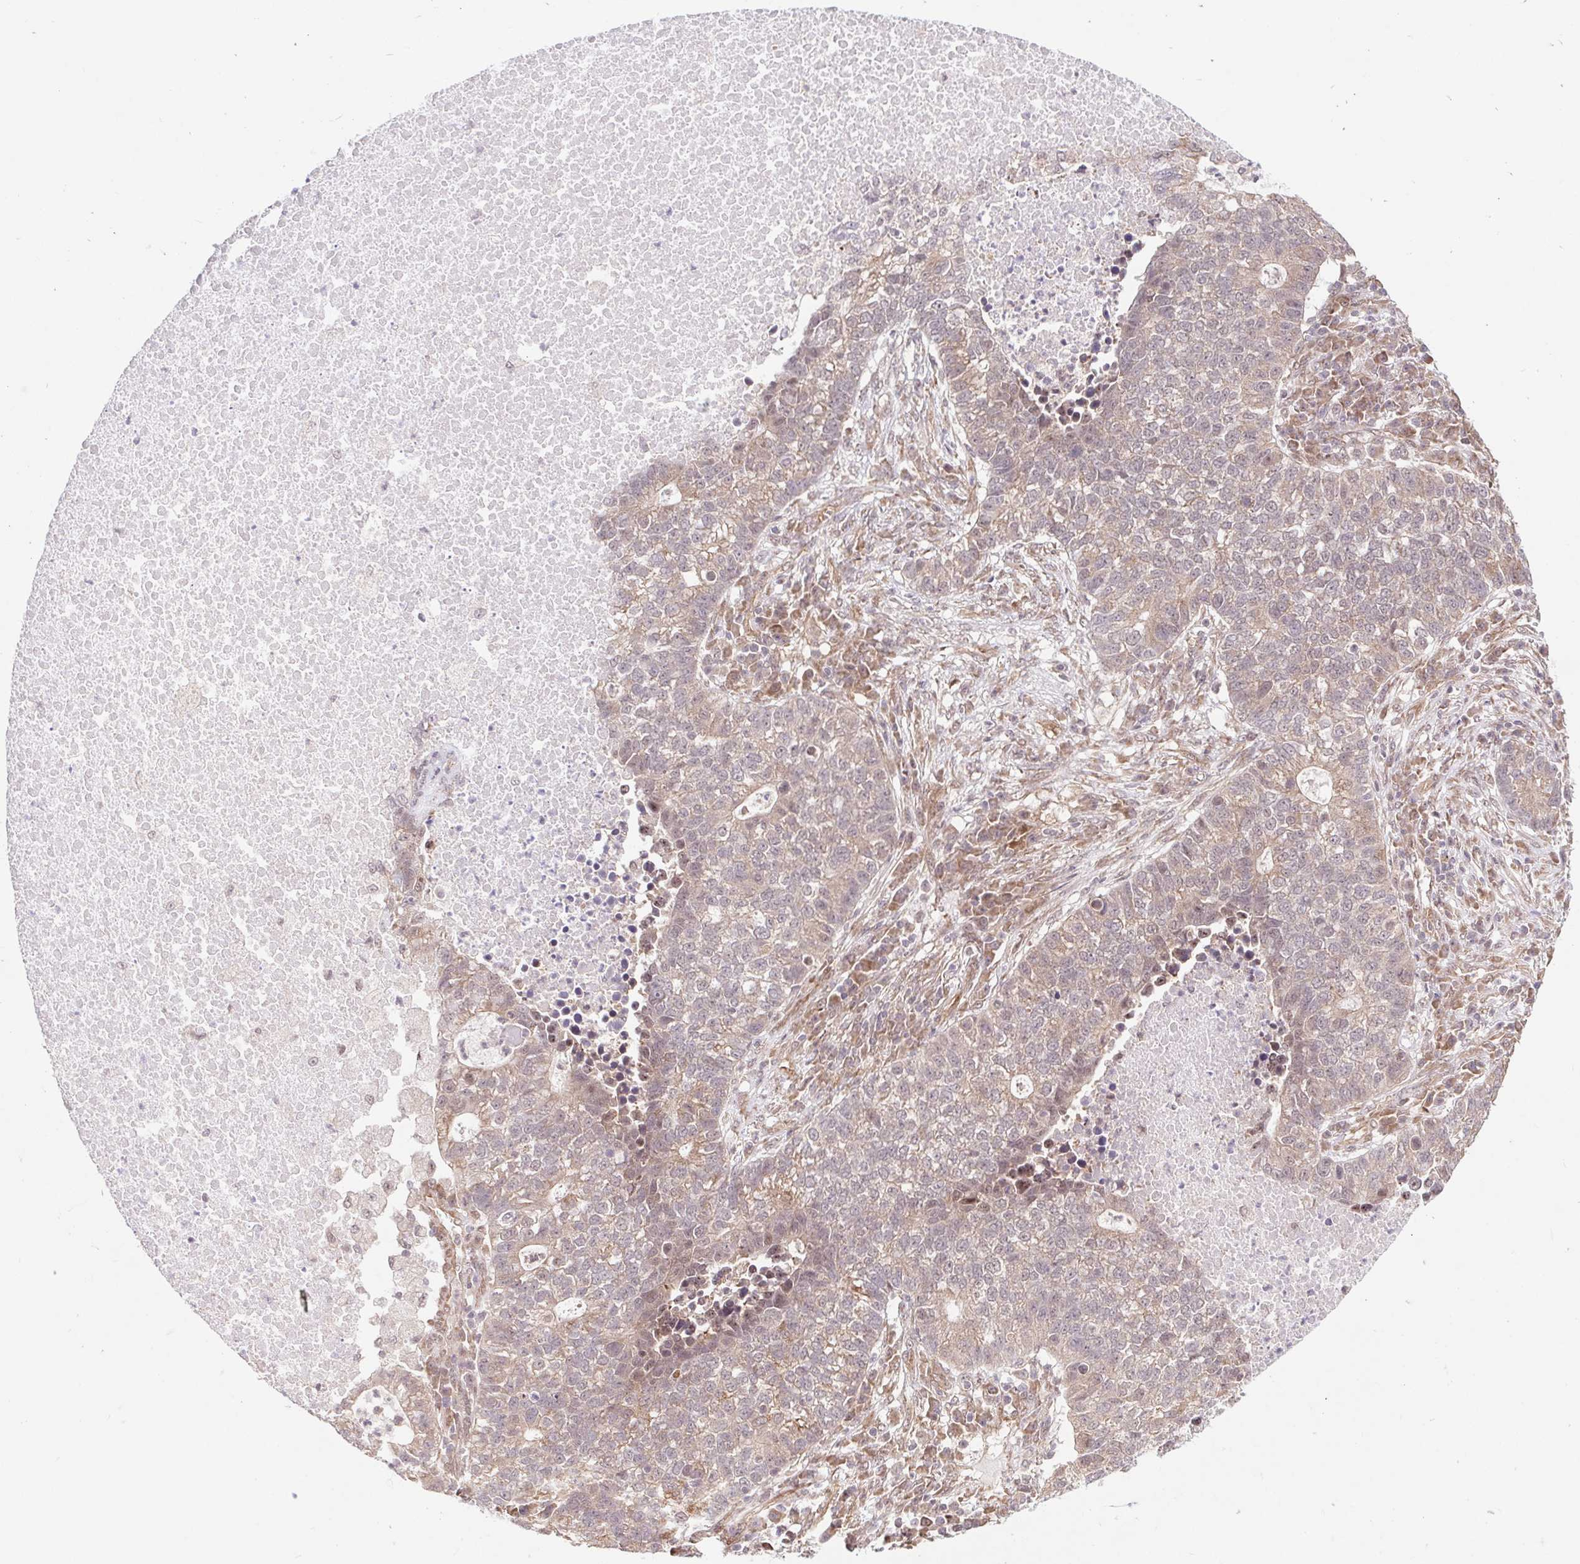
{"staining": {"intensity": "weak", "quantity": ">75%", "location": "cytoplasmic/membranous,nuclear"}, "tissue": "lung cancer", "cell_type": "Tumor cells", "image_type": "cancer", "snomed": [{"axis": "morphology", "description": "Adenocarcinoma, NOS"}, {"axis": "topography", "description": "Lung"}], "caption": "DAB (3,3'-diaminobenzidine) immunohistochemical staining of lung cancer reveals weak cytoplasmic/membranous and nuclear protein expression in approximately >75% of tumor cells.", "gene": "HFE", "patient": {"sex": "male", "age": 57}}